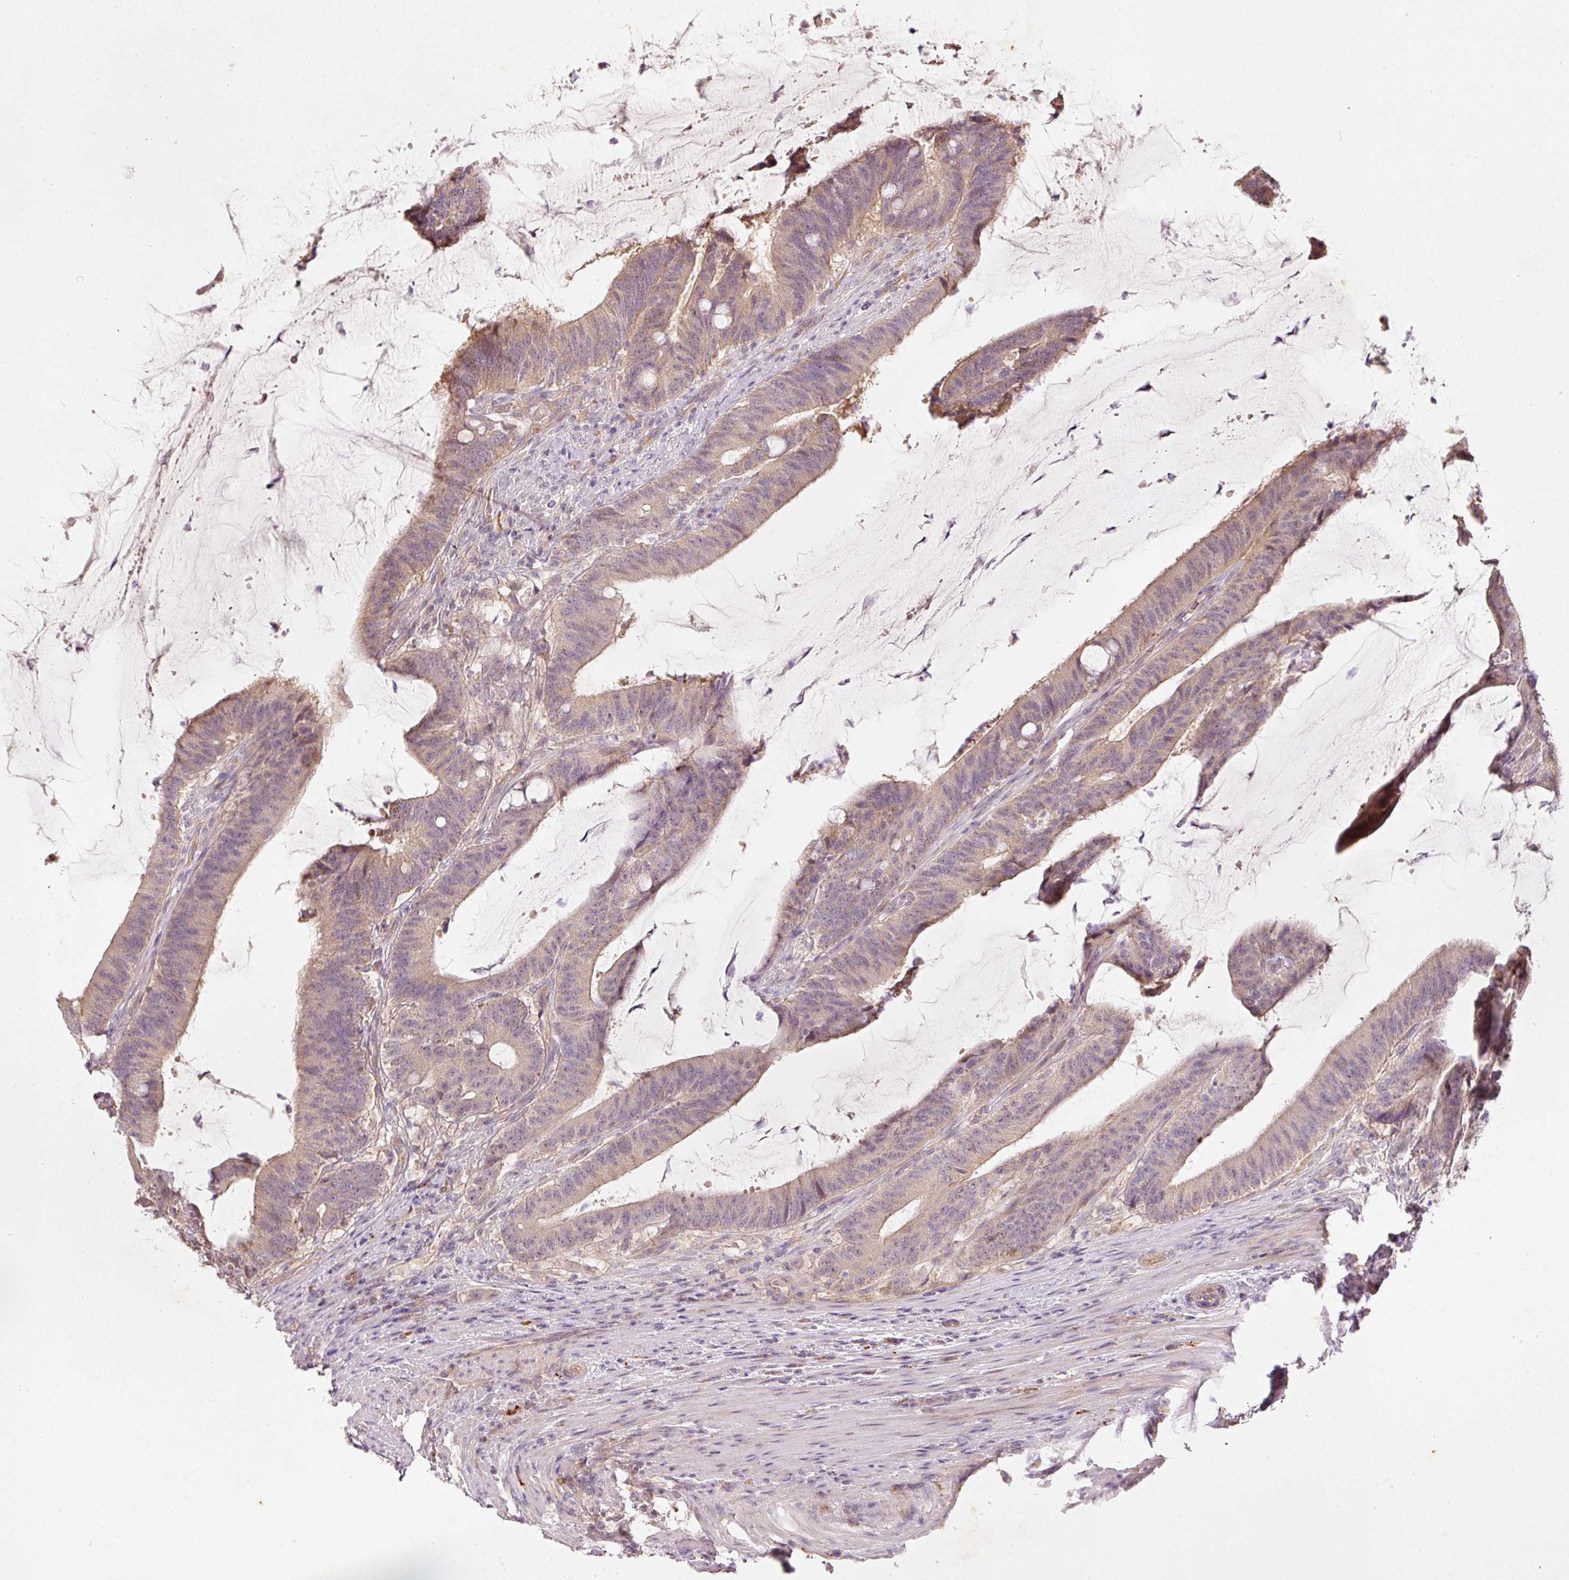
{"staining": {"intensity": "weak", "quantity": ">75%", "location": "cytoplasmic/membranous"}, "tissue": "colorectal cancer", "cell_type": "Tumor cells", "image_type": "cancer", "snomed": [{"axis": "morphology", "description": "Adenocarcinoma, NOS"}, {"axis": "topography", "description": "Colon"}], "caption": "A micrograph of human colorectal cancer stained for a protein demonstrates weak cytoplasmic/membranous brown staining in tumor cells. The protein is stained brown, and the nuclei are stained in blue (DAB IHC with brightfield microscopy, high magnification).", "gene": "RGL2", "patient": {"sex": "female", "age": 43}}